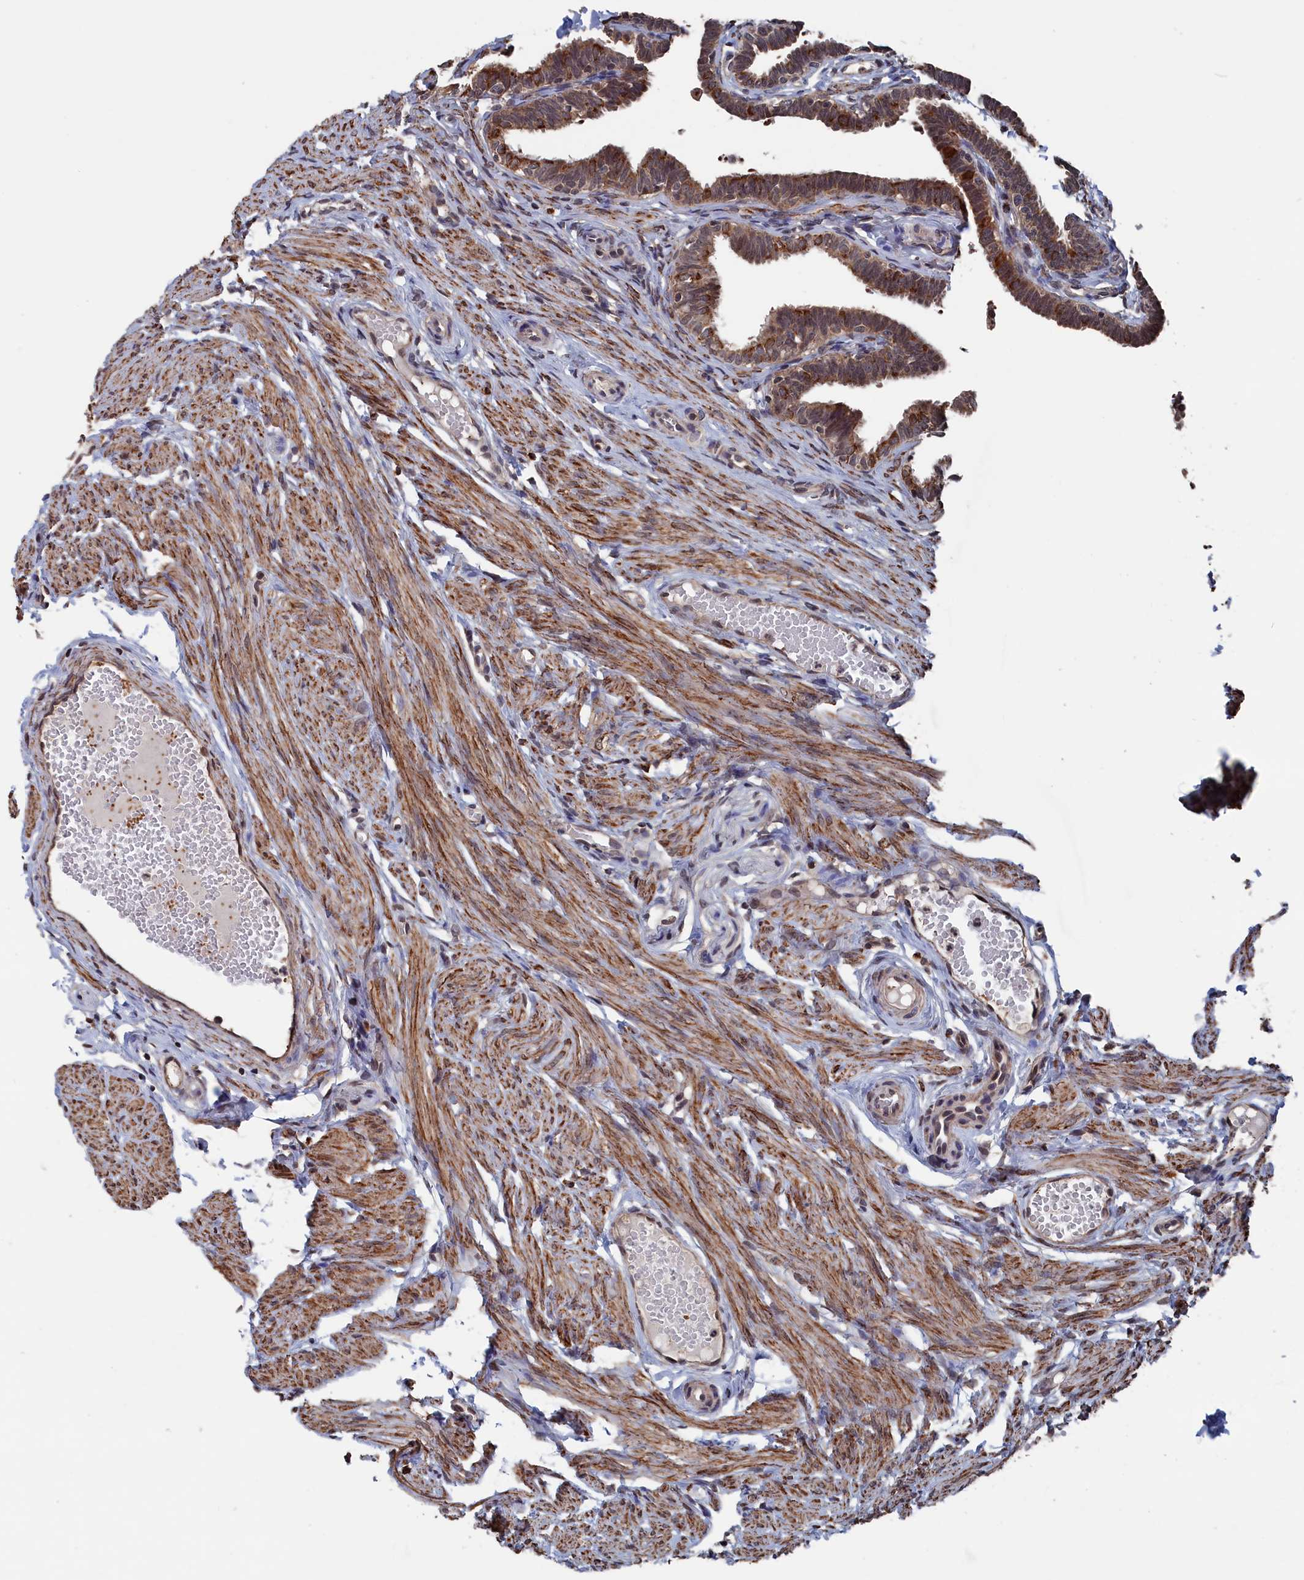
{"staining": {"intensity": "moderate", "quantity": ">75%", "location": "cytoplasmic/membranous"}, "tissue": "fallopian tube", "cell_type": "Glandular cells", "image_type": "normal", "snomed": [{"axis": "morphology", "description": "Normal tissue, NOS"}, {"axis": "topography", "description": "Fallopian tube"}, {"axis": "topography", "description": "Ovary"}], "caption": "Immunohistochemistry (DAB (3,3'-diaminobenzidine)) staining of normal fallopian tube demonstrates moderate cytoplasmic/membranous protein staining in about >75% of glandular cells. (Stains: DAB (3,3'-diaminobenzidine) in brown, nuclei in blue, Microscopy: brightfield microscopy at high magnification).", "gene": "PDE12", "patient": {"sex": "female", "age": 23}}